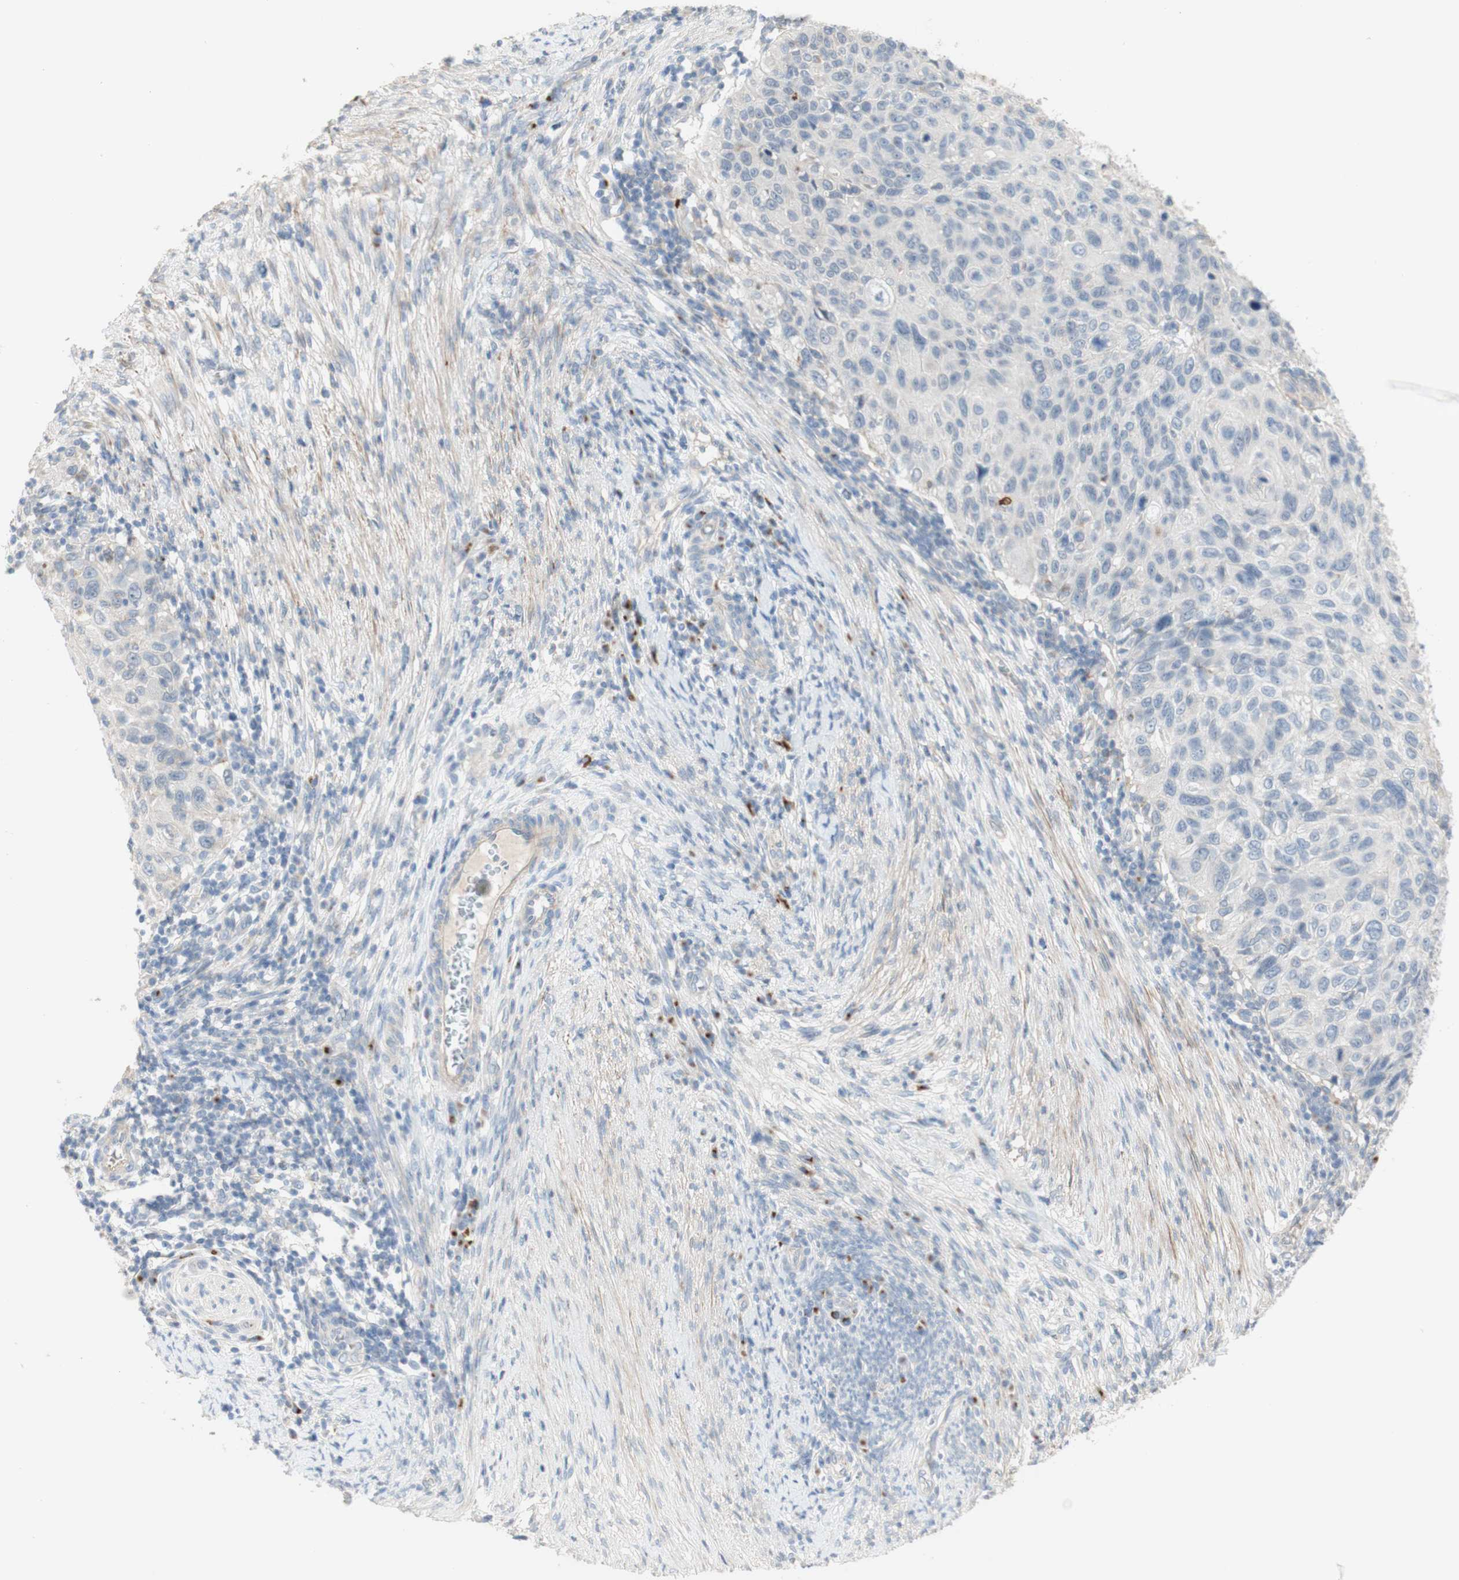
{"staining": {"intensity": "negative", "quantity": "none", "location": "none"}, "tissue": "cervical cancer", "cell_type": "Tumor cells", "image_type": "cancer", "snomed": [{"axis": "morphology", "description": "Squamous cell carcinoma, NOS"}, {"axis": "topography", "description": "Cervix"}], "caption": "Immunohistochemistry (IHC) histopathology image of neoplastic tissue: human cervical cancer stained with DAB (3,3'-diaminobenzidine) exhibits no significant protein positivity in tumor cells.", "gene": "MANEA", "patient": {"sex": "female", "age": 70}}